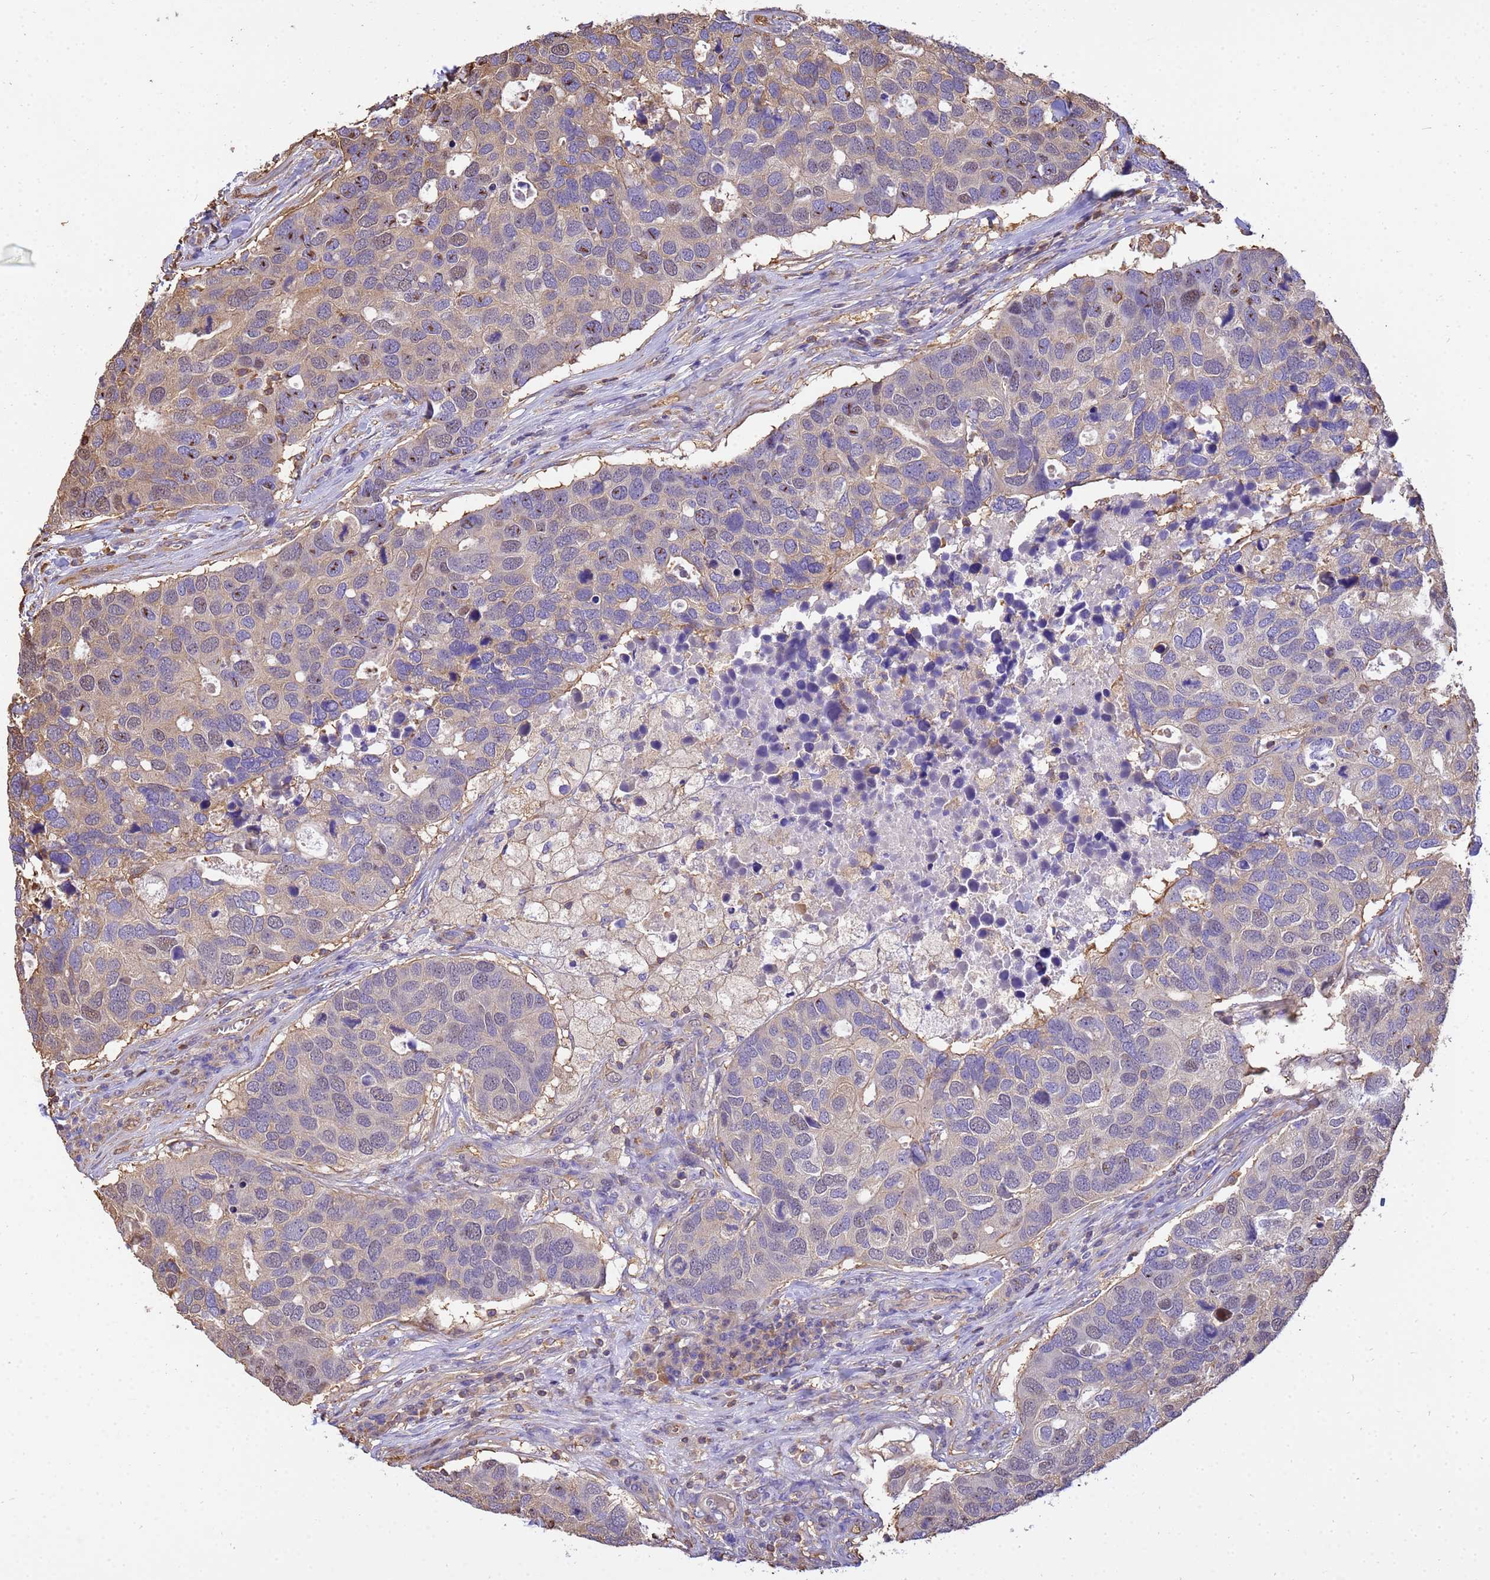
{"staining": {"intensity": "weak", "quantity": "<25%", "location": "cytoplasmic/membranous"}, "tissue": "breast cancer", "cell_type": "Tumor cells", "image_type": "cancer", "snomed": [{"axis": "morphology", "description": "Duct carcinoma"}, {"axis": "topography", "description": "Breast"}], "caption": "This is a image of IHC staining of breast intraductal carcinoma, which shows no staining in tumor cells. (DAB (3,3'-diaminobenzidine) immunohistochemistry (IHC) visualized using brightfield microscopy, high magnification).", "gene": "WDR64", "patient": {"sex": "female", "age": 83}}